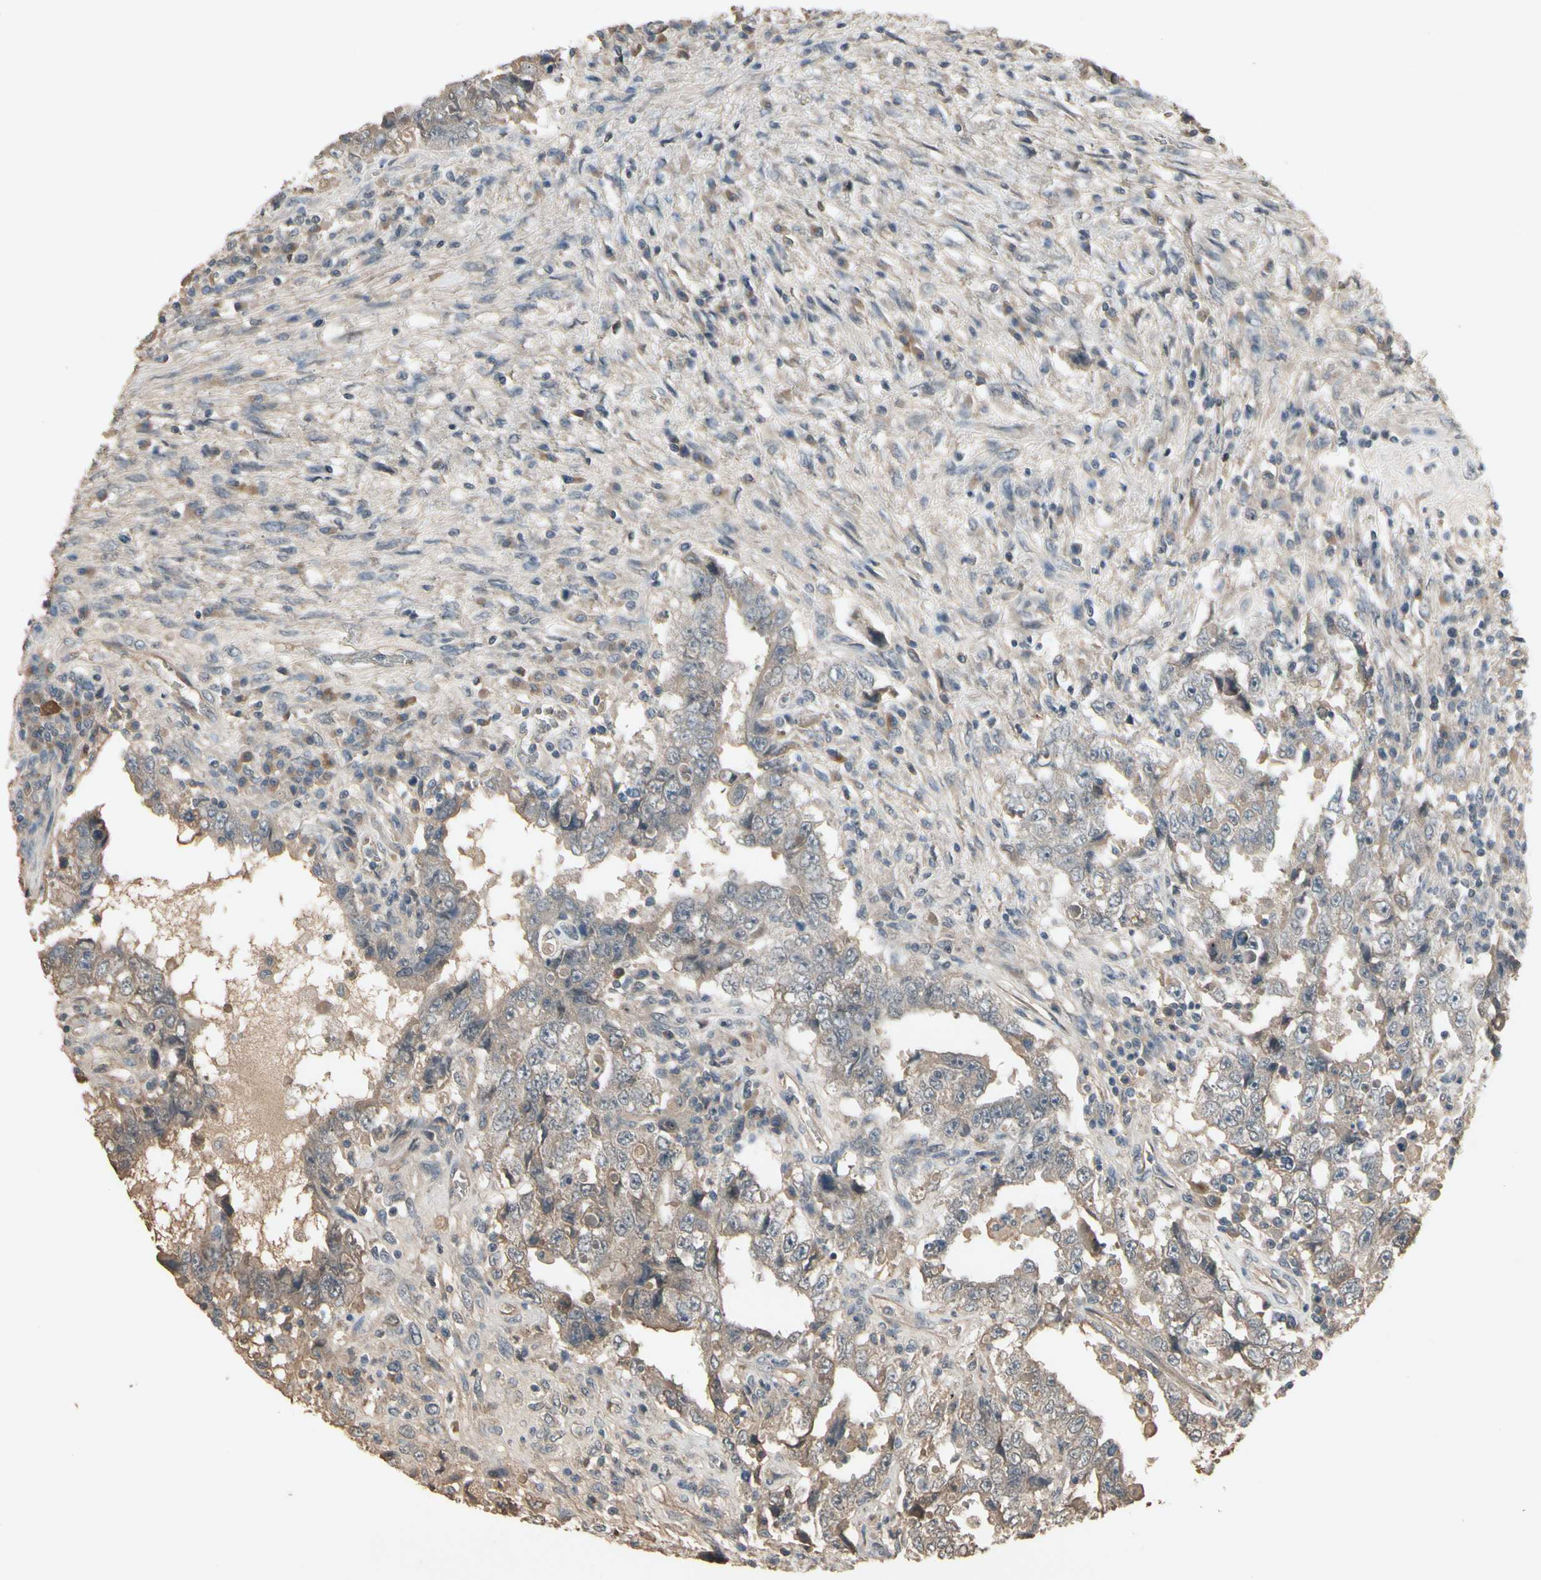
{"staining": {"intensity": "moderate", "quantity": ">75%", "location": "cytoplasmic/membranous"}, "tissue": "testis cancer", "cell_type": "Tumor cells", "image_type": "cancer", "snomed": [{"axis": "morphology", "description": "Carcinoma, Embryonal, NOS"}, {"axis": "topography", "description": "Testis"}], "caption": "Tumor cells display medium levels of moderate cytoplasmic/membranous staining in approximately >75% of cells in human testis cancer (embryonal carcinoma).", "gene": "NSF", "patient": {"sex": "male", "age": 26}}